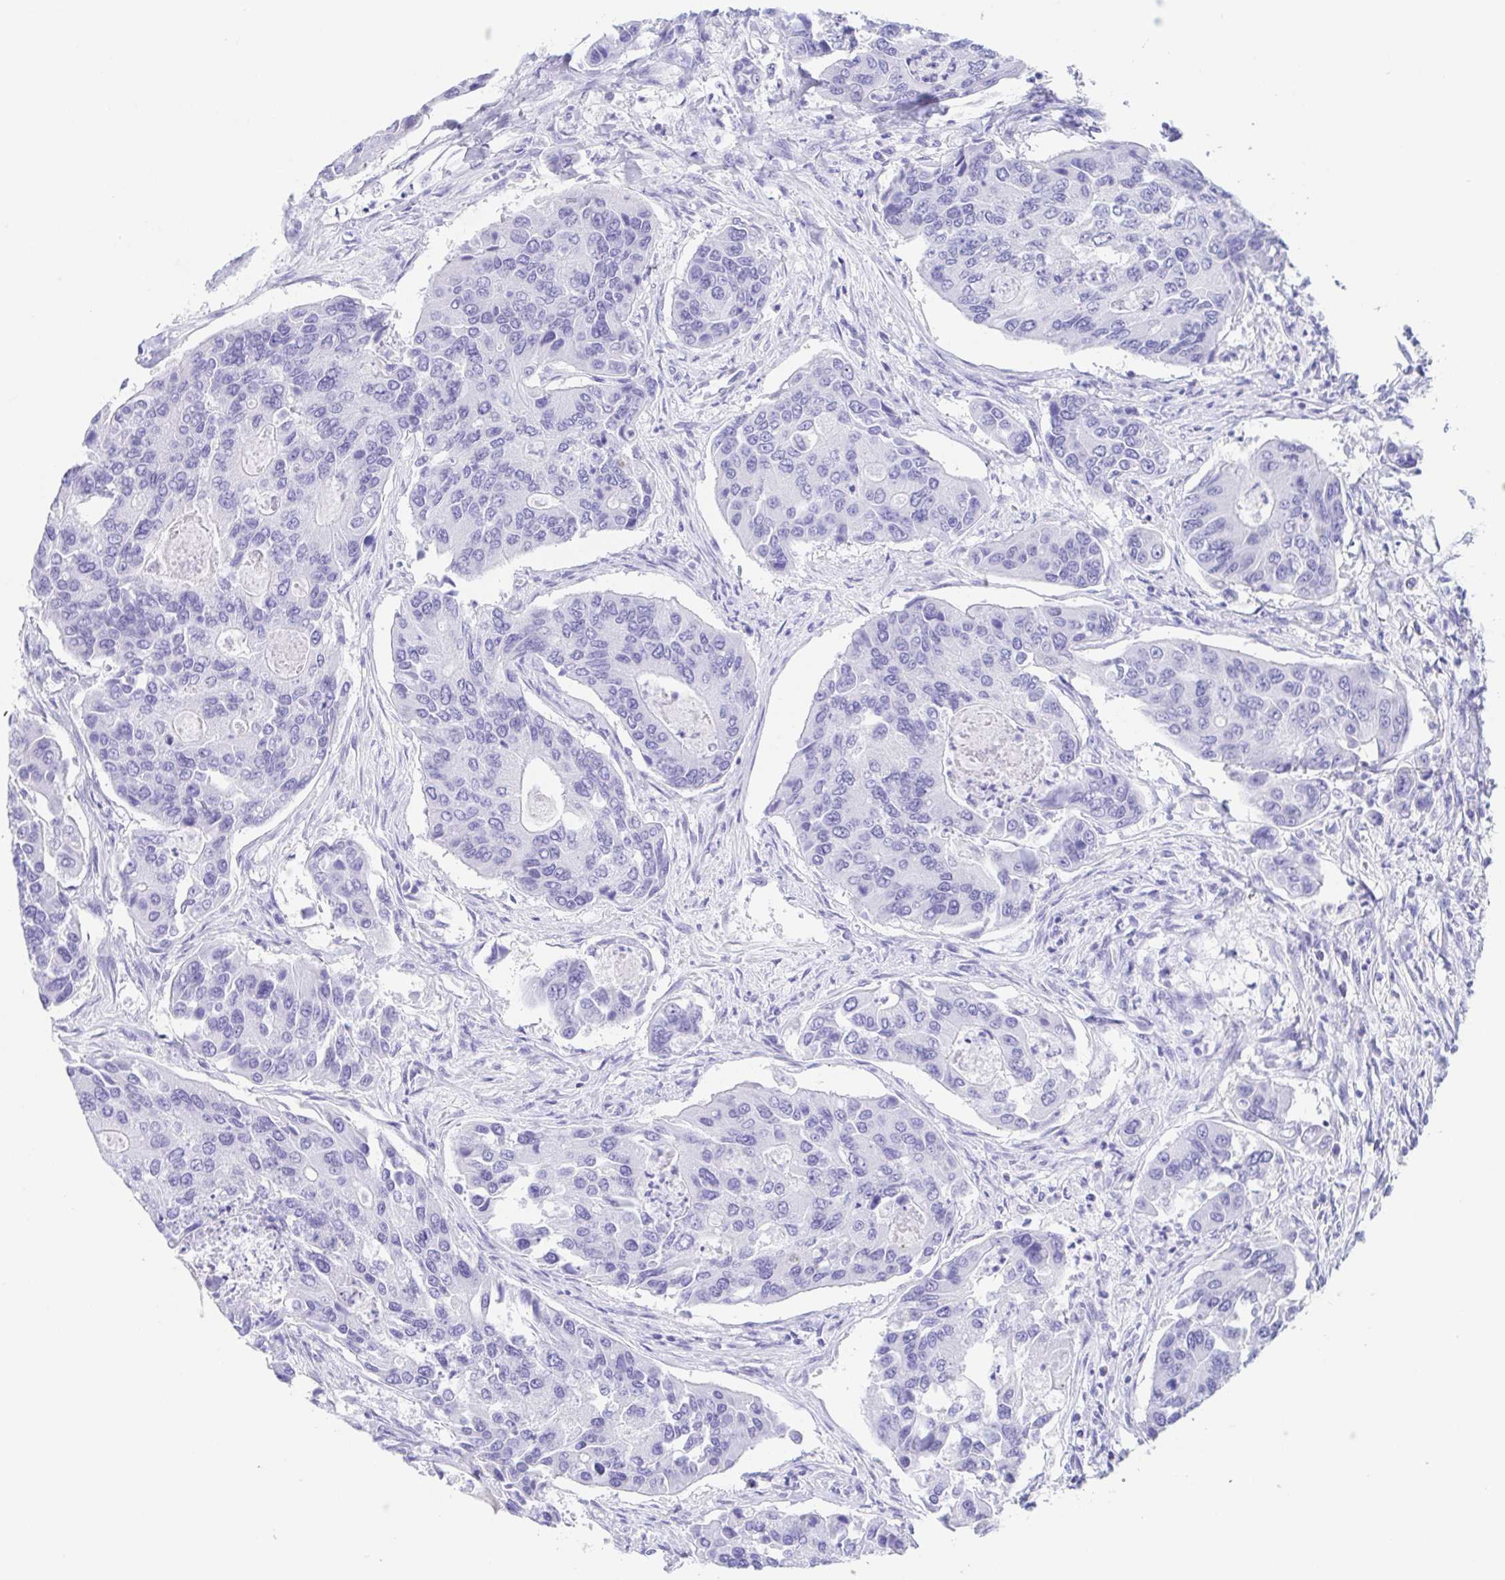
{"staining": {"intensity": "negative", "quantity": "none", "location": "none"}, "tissue": "colorectal cancer", "cell_type": "Tumor cells", "image_type": "cancer", "snomed": [{"axis": "morphology", "description": "Adenocarcinoma, NOS"}, {"axis": "topography", "description": "Colon"}], "caption": "Colorectal cancer (adenocarcinoma) stained for a protein using immunohistochemistry reveals no expression tumor cells.", "gene": "GKN1", "patient": {"sex": "female", "age": 67}}